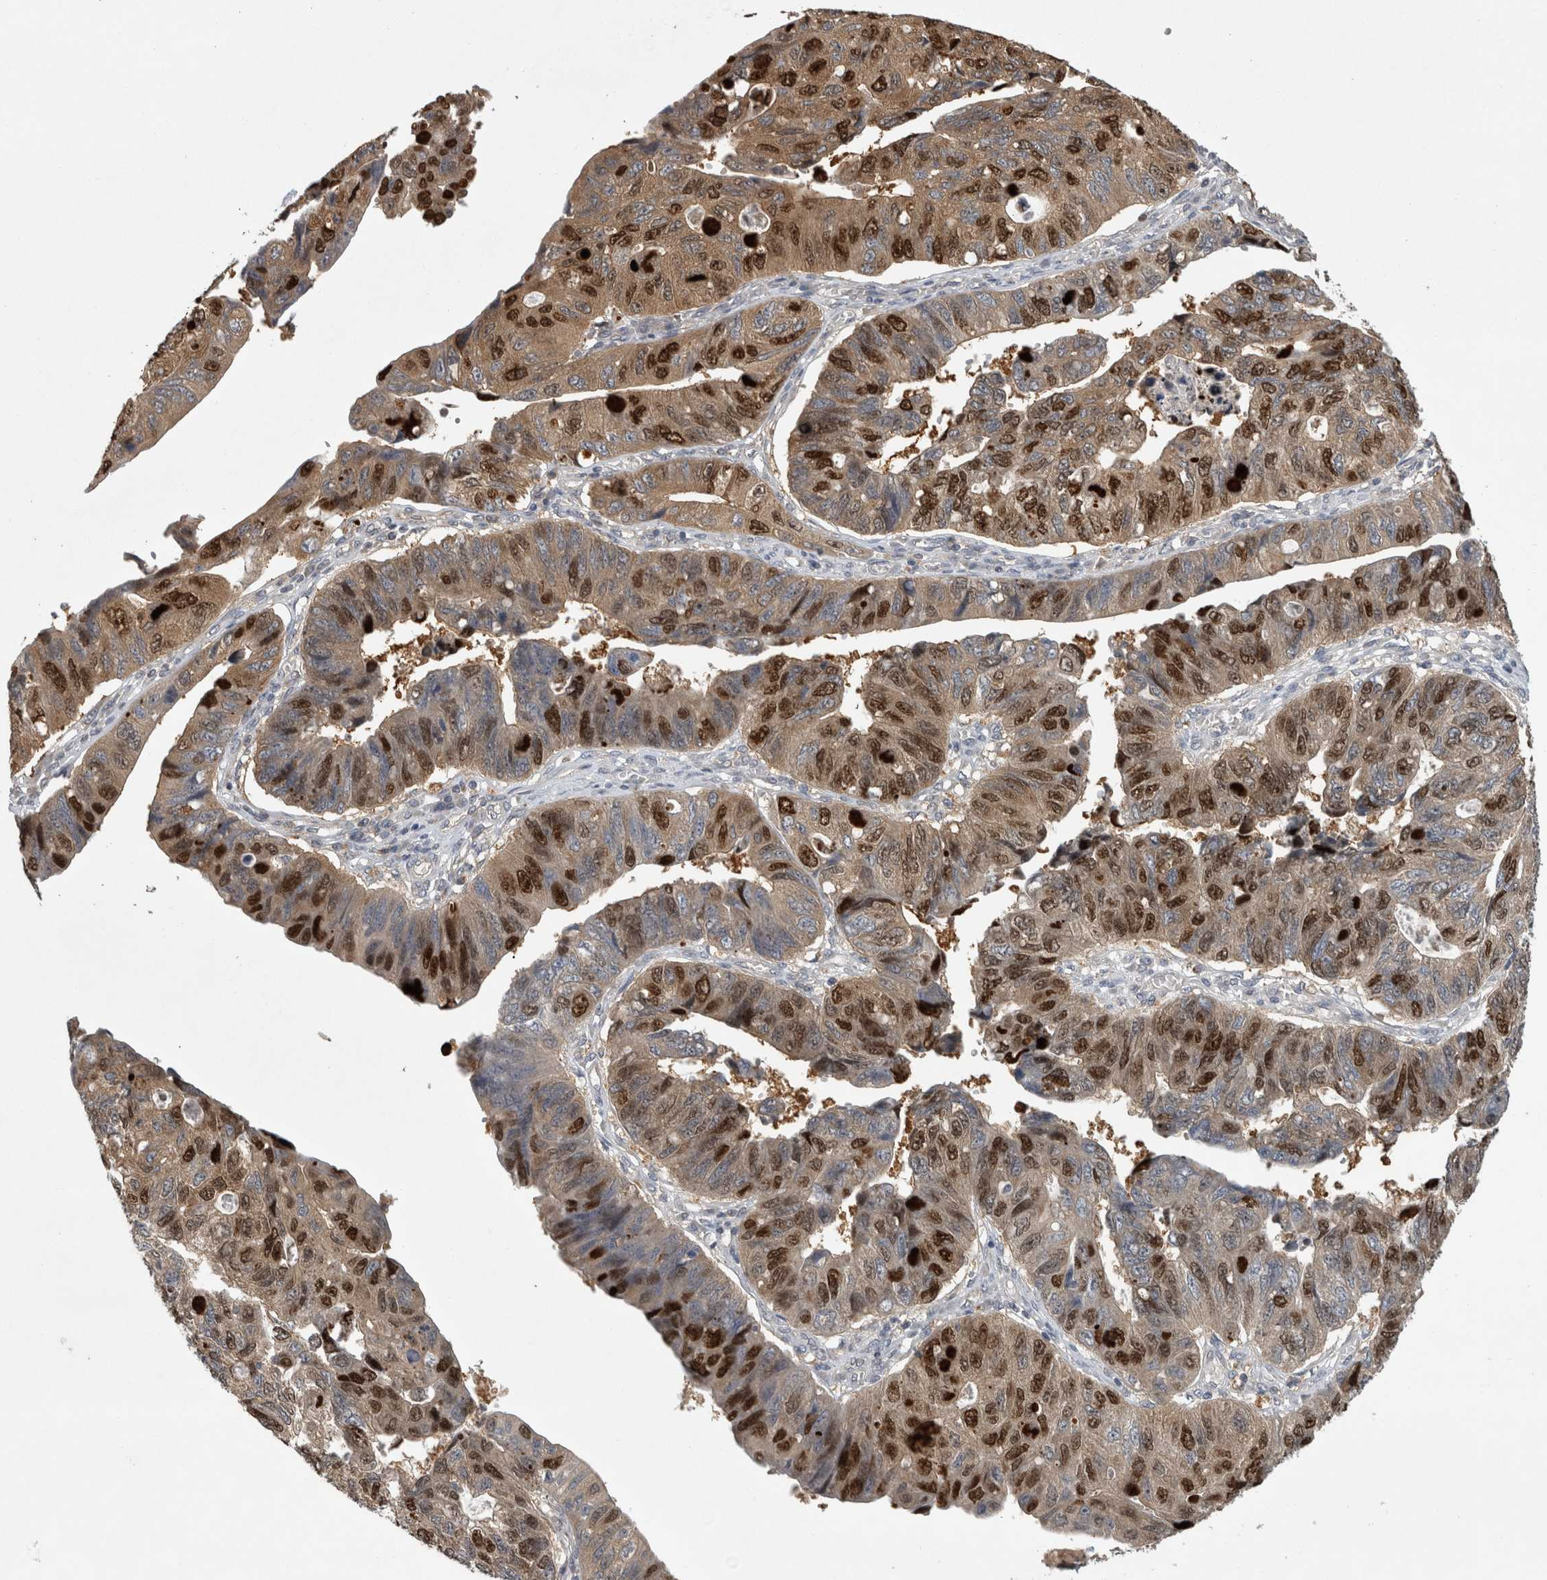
{"staining": {"intensity": "strong", "quantity": "25%-75%", "location": "cytoplasmic/membranous,nuclear"}, "tissue": "stomach cancer", "cell_type": "Tumor cells", "image_type": "cancer", "snomed": [{"axis": "morphology", "description": "Adenocarcinoma, NOS"}, {"axis": "topography", "description": "Stomach"}], "caption": "This is a micrograph of immunohistochemistry staining of adenocarcinoma (stomach), which shows strong staining in the cytoplasmic/membranous and nuclear of tumor cells.", "gene": "TRMT61B", "patient": {"sex": "male", "age": 59}}